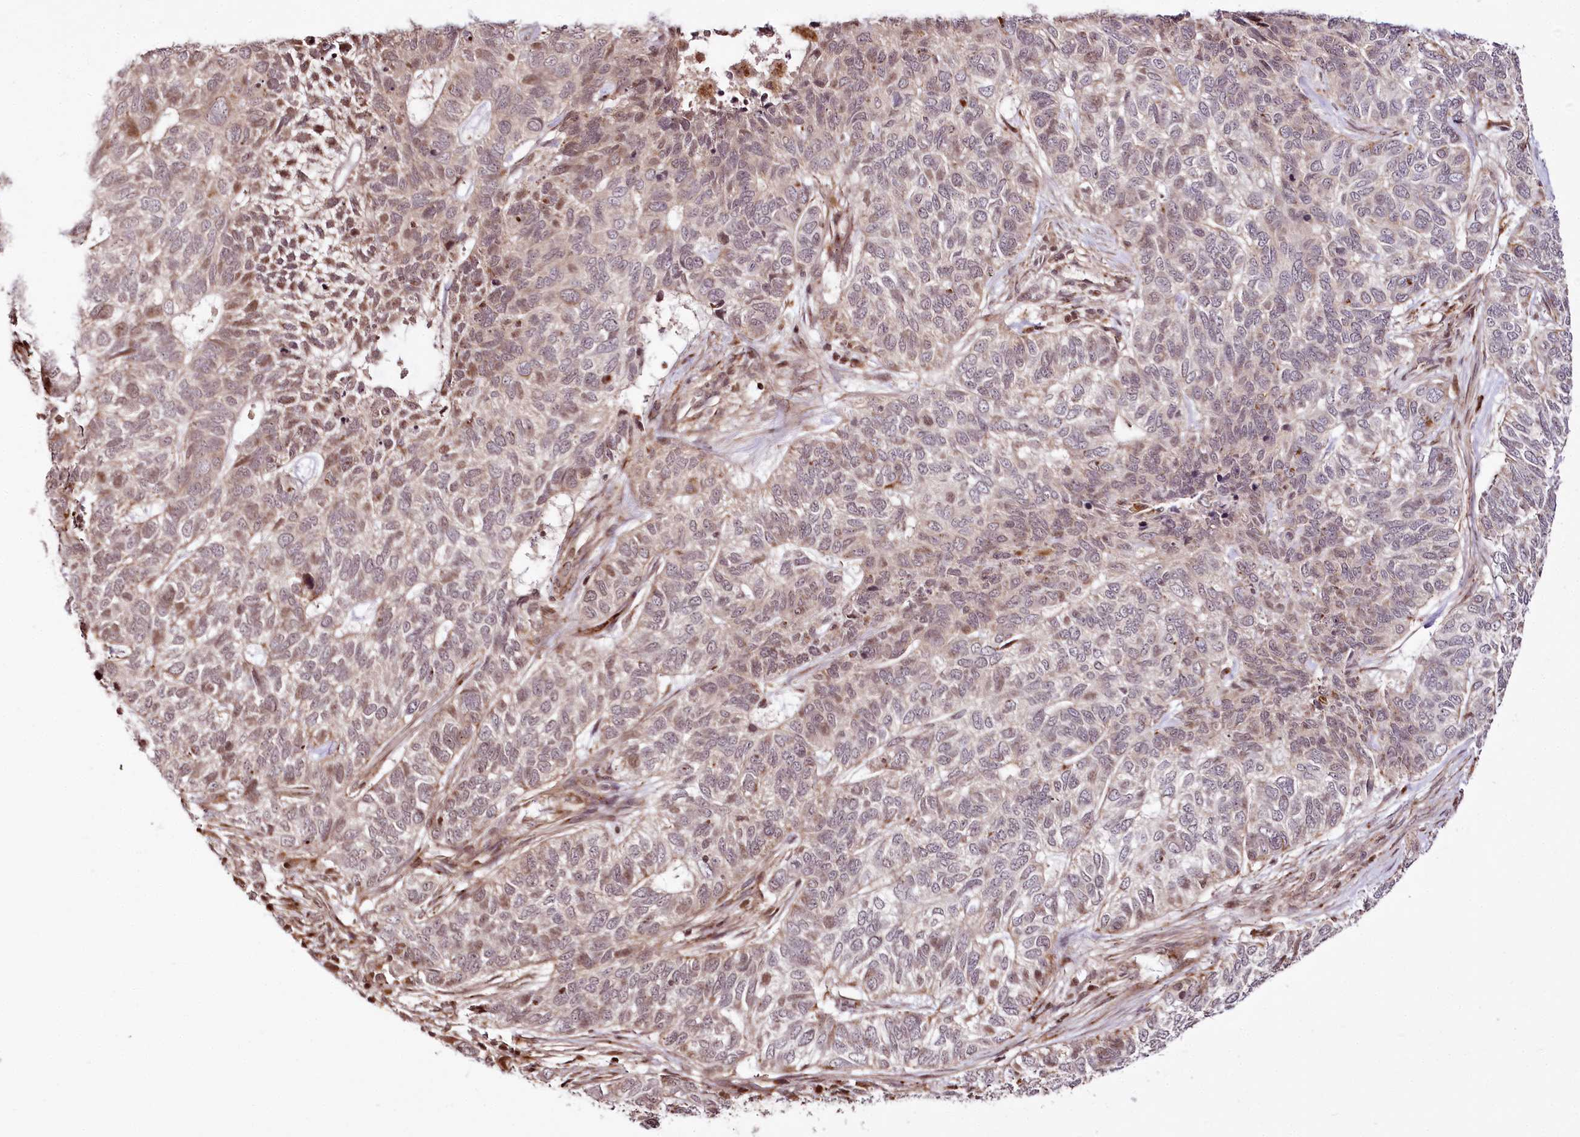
{"staining": {"intensity": "weak", "quantity": "<25%", "location": "nuclear"}, "tissue": "skin cancer", "cell_type": "Tumor cells", "image_type": "cancer", "snomed": [{"axis": "morphology", "description": "Basal cell carcinoma"}, {"axis": "topography", "description": "Skin"}], "caption": "This is an immunohistochemistry (IHC) photomicrograph of human skin cancer (basal cell carcinoma). There is no staining in tumor cells.", "gene": "HOXC8", "patient": {"sex": "female", "age": 65}}